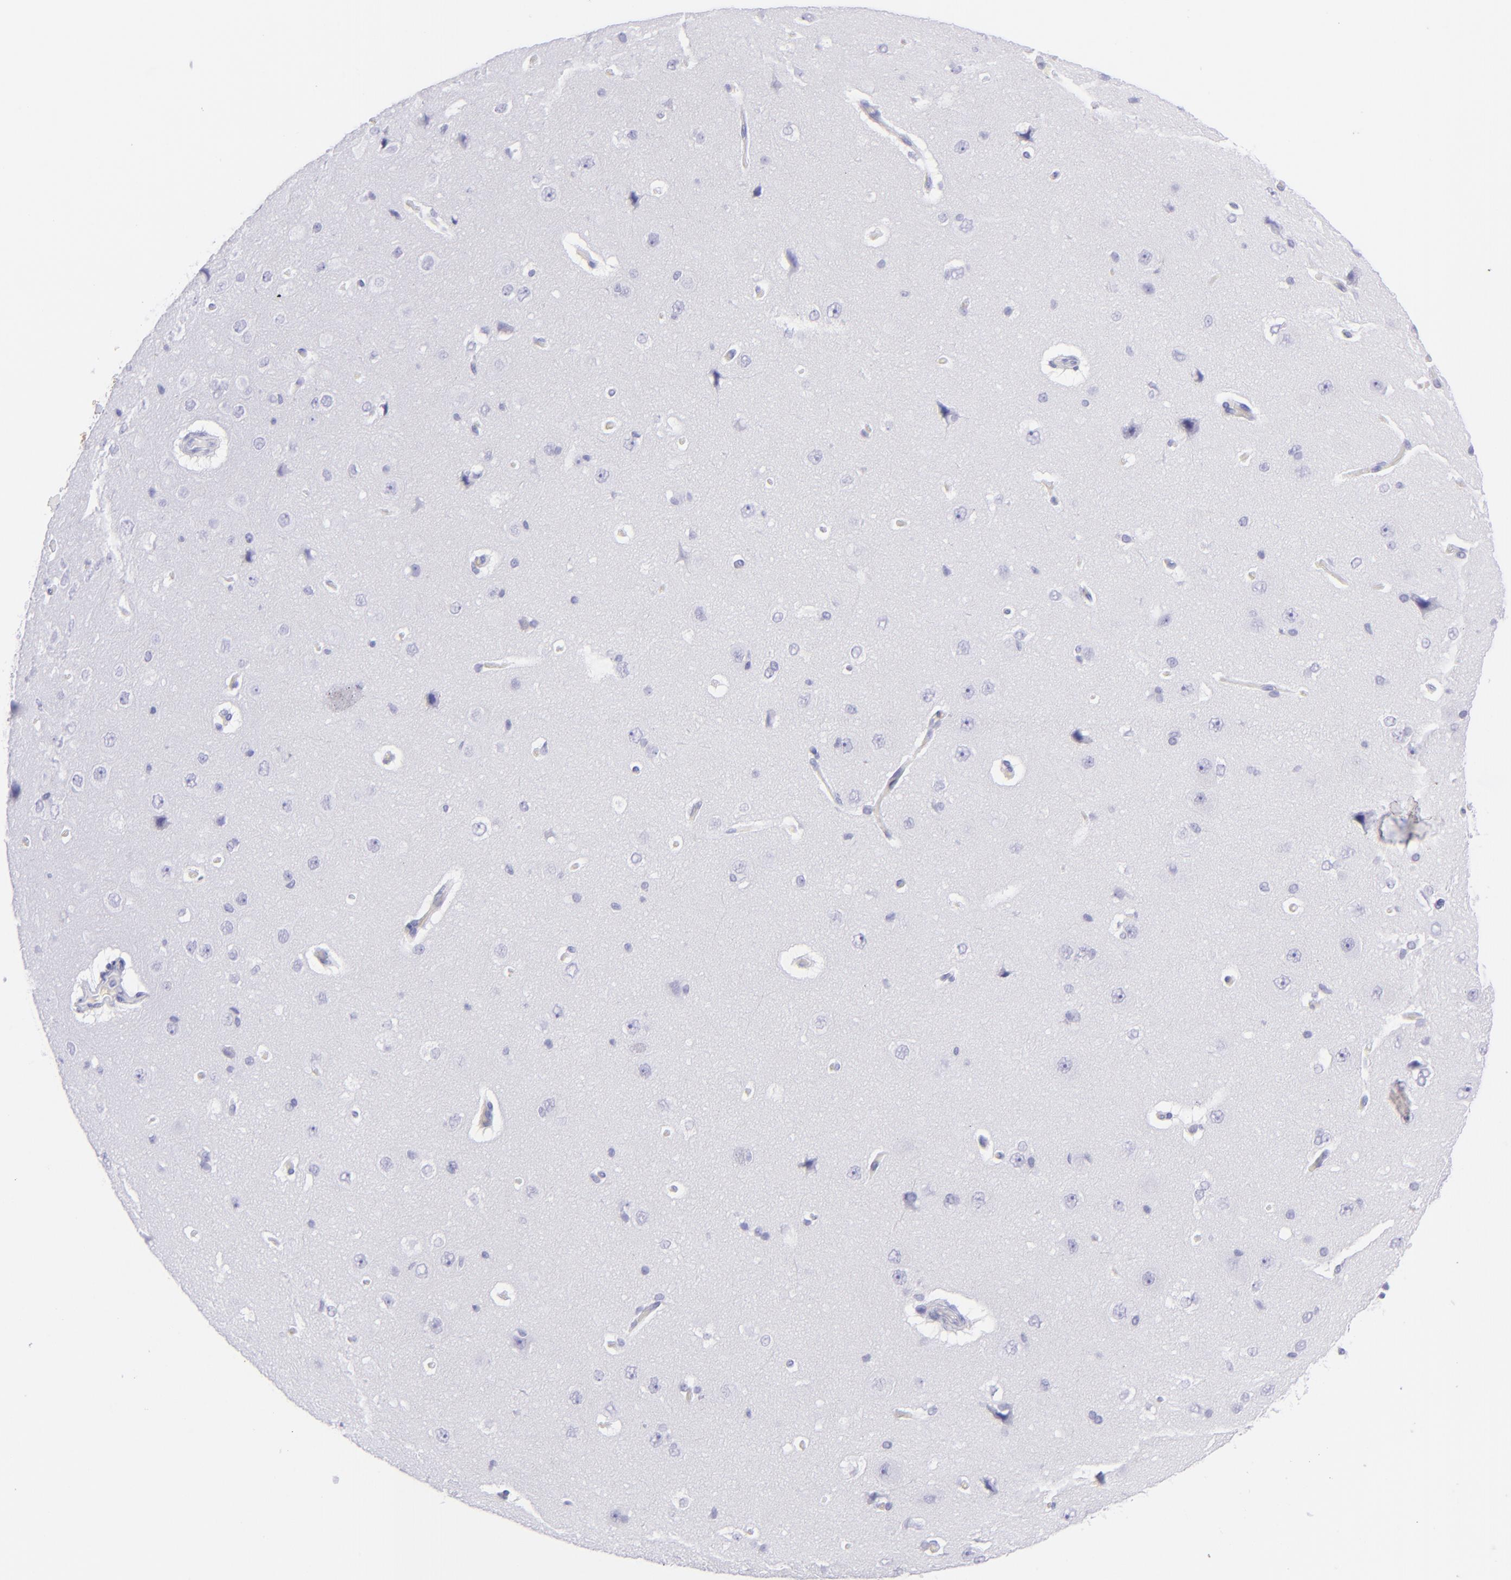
{"staining": {"intensity": "negative", "quantity": "none", "location": "none"}, "tissue": "cerebral cortex", "cell_type": "Endothelial cells", "image_type": "normal", "snomed": [{"axis": "morphology", "description": "Normal tissue, NOS"}, {"axis": "topography", "description": "Cerebral cortex"}], "caption": "This image is of normal cerebral cortex stained with immunohistochemistry (IHC) to label a protein in brown with the nuclei are counter-stained blue. There is no staining in endothelial cells. (Stains: DAB (3,3'-diaminobenzidine) IHC with hematoxylin counter stain, Microscopy: brightfield microscopy at high magnification).", "gene": "CD72", "patient": {"sex": "female", "age": 45}}